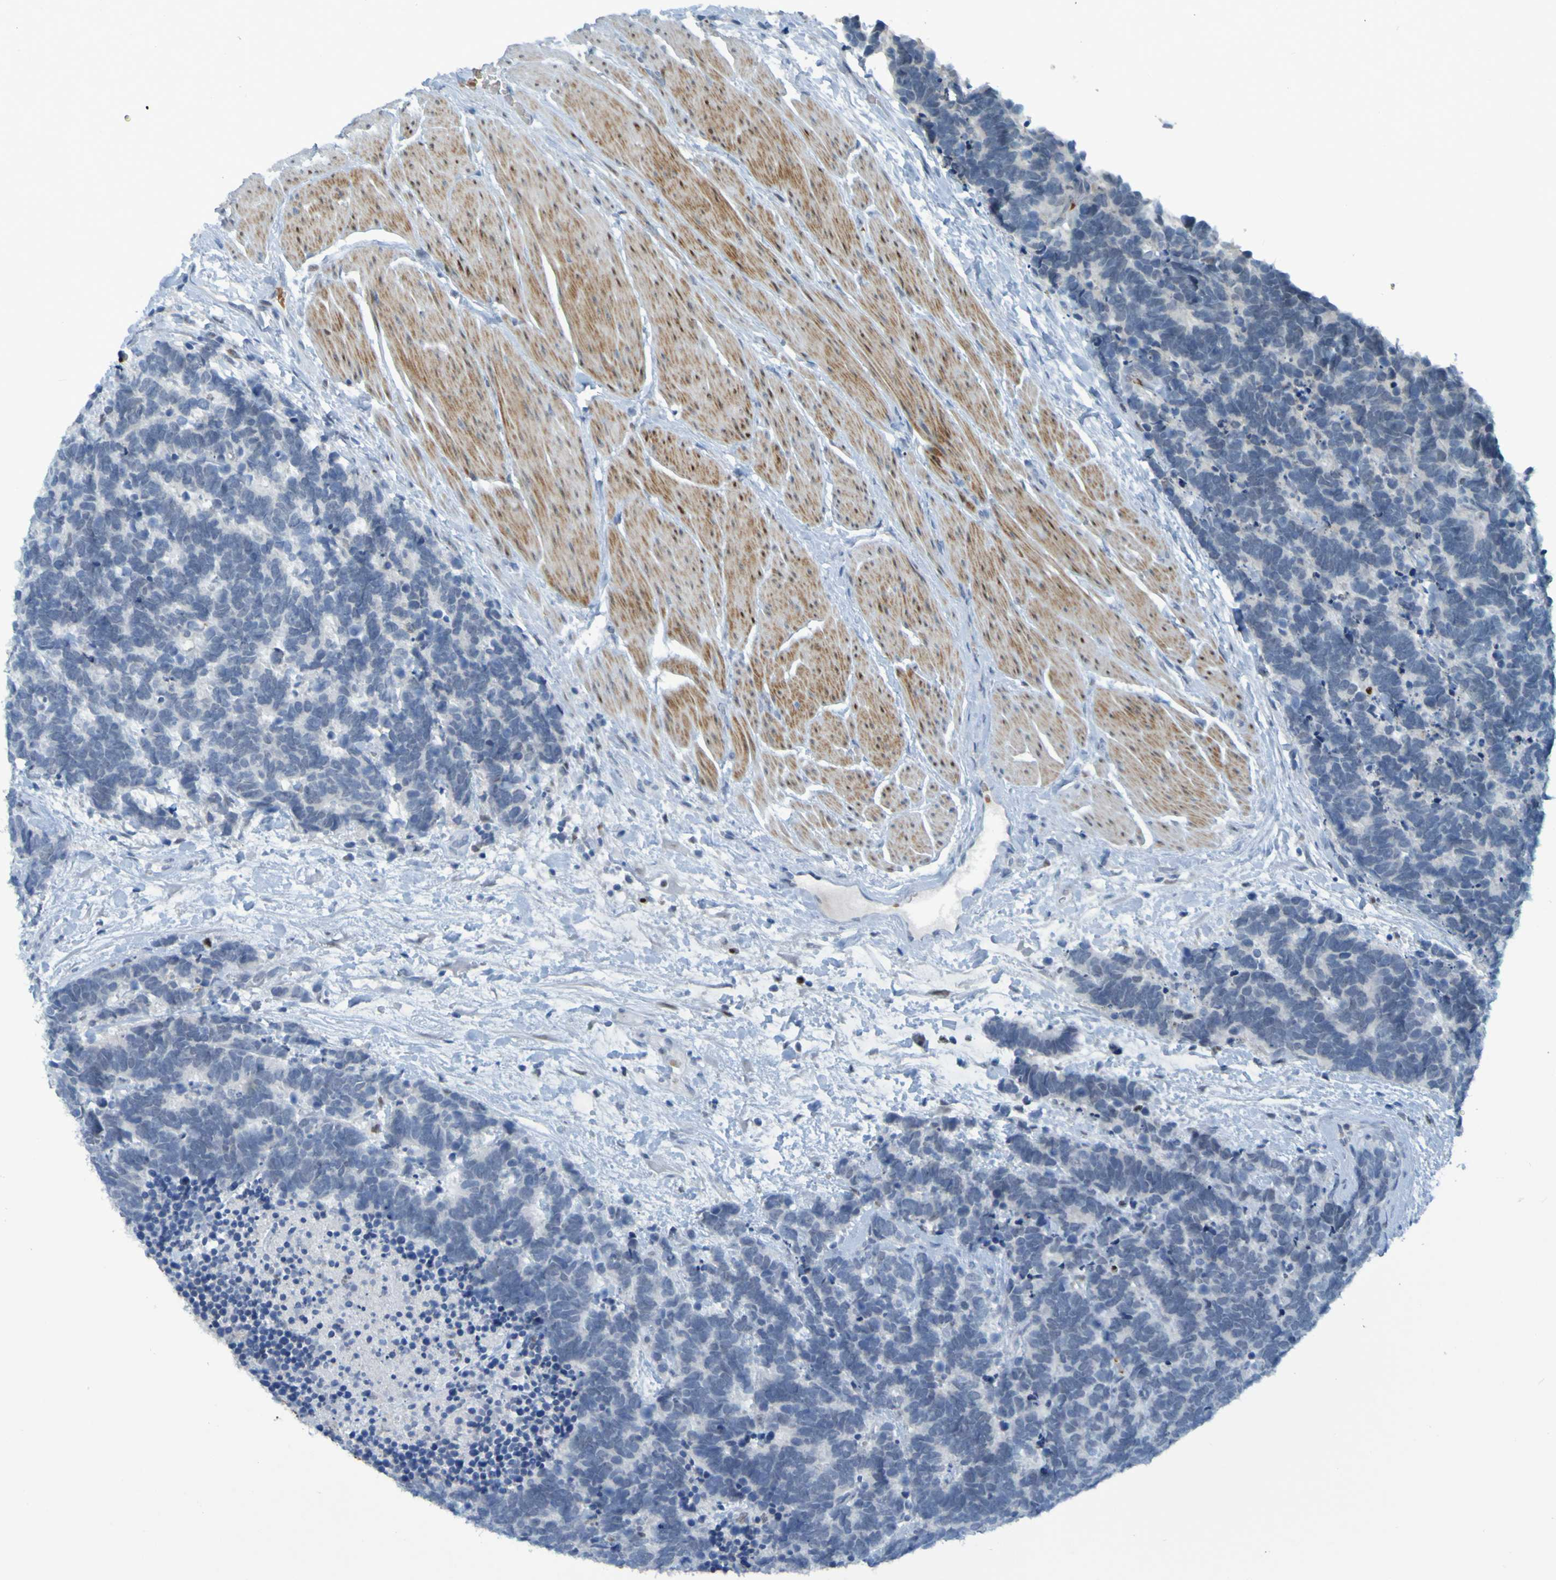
{"staining": {"intensity": "negative", "quantity": "none", "location": "none"}, "tissue": "carcinoid", "cell_type": "Tumor cells", "image_type": "cancer", "snomed": [{"axis": "morphology", "description": "Carcinoma, NOS"}, {"axis": "morphology", "description": "Carcinoid, malignant, NOS"}, {"axis": "topography", "description": "Urinary bladder"}], "caption": "Immunohistochemistry of human carcinoma demonstrates no expression in tumor cells.", "gene": "USP36", "patient": {"sex": "male", "age": 57}}